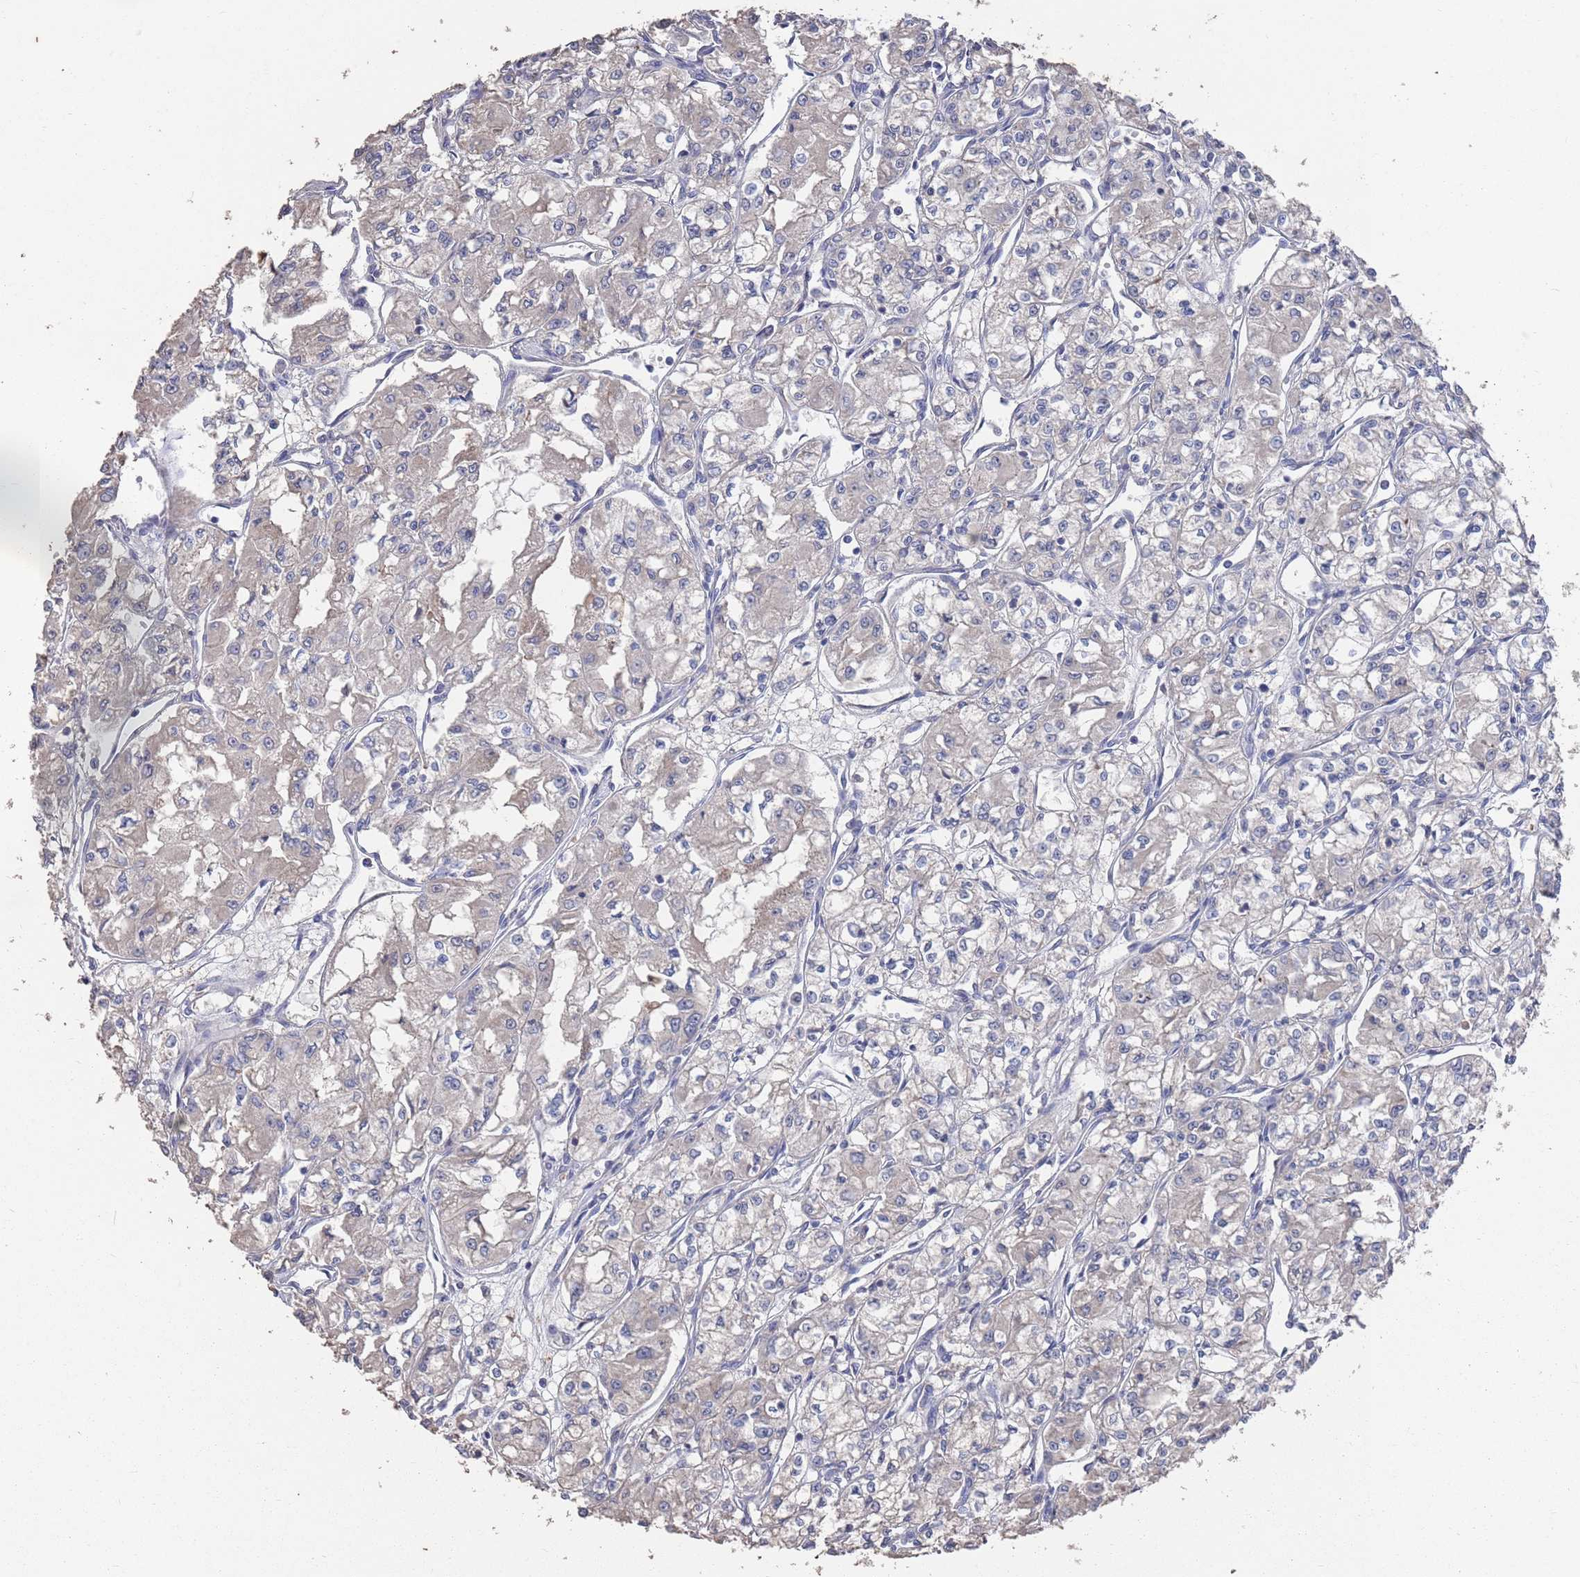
{"staining": {"intensity": "negative", "quantity": "none", "location": "none"}, "tissue": "renal cancer", "cell_type": "Tumor cells", "image_type": "cancer", "snomed": [{"axis": "morphology", "description": "Adenocarcinoma, NOS"}, {"axis": "topography", "description": "Kidney"}], "caption": "Protein analysis of renal cancer exhibits no significant positivity in tumor cells. (DAB (3,3'-diaminobenzidine) immunohistochemistry (IHC), high magnification).", "gene": "BTBD18", "patient": {"sex": "male", "age": 59}}